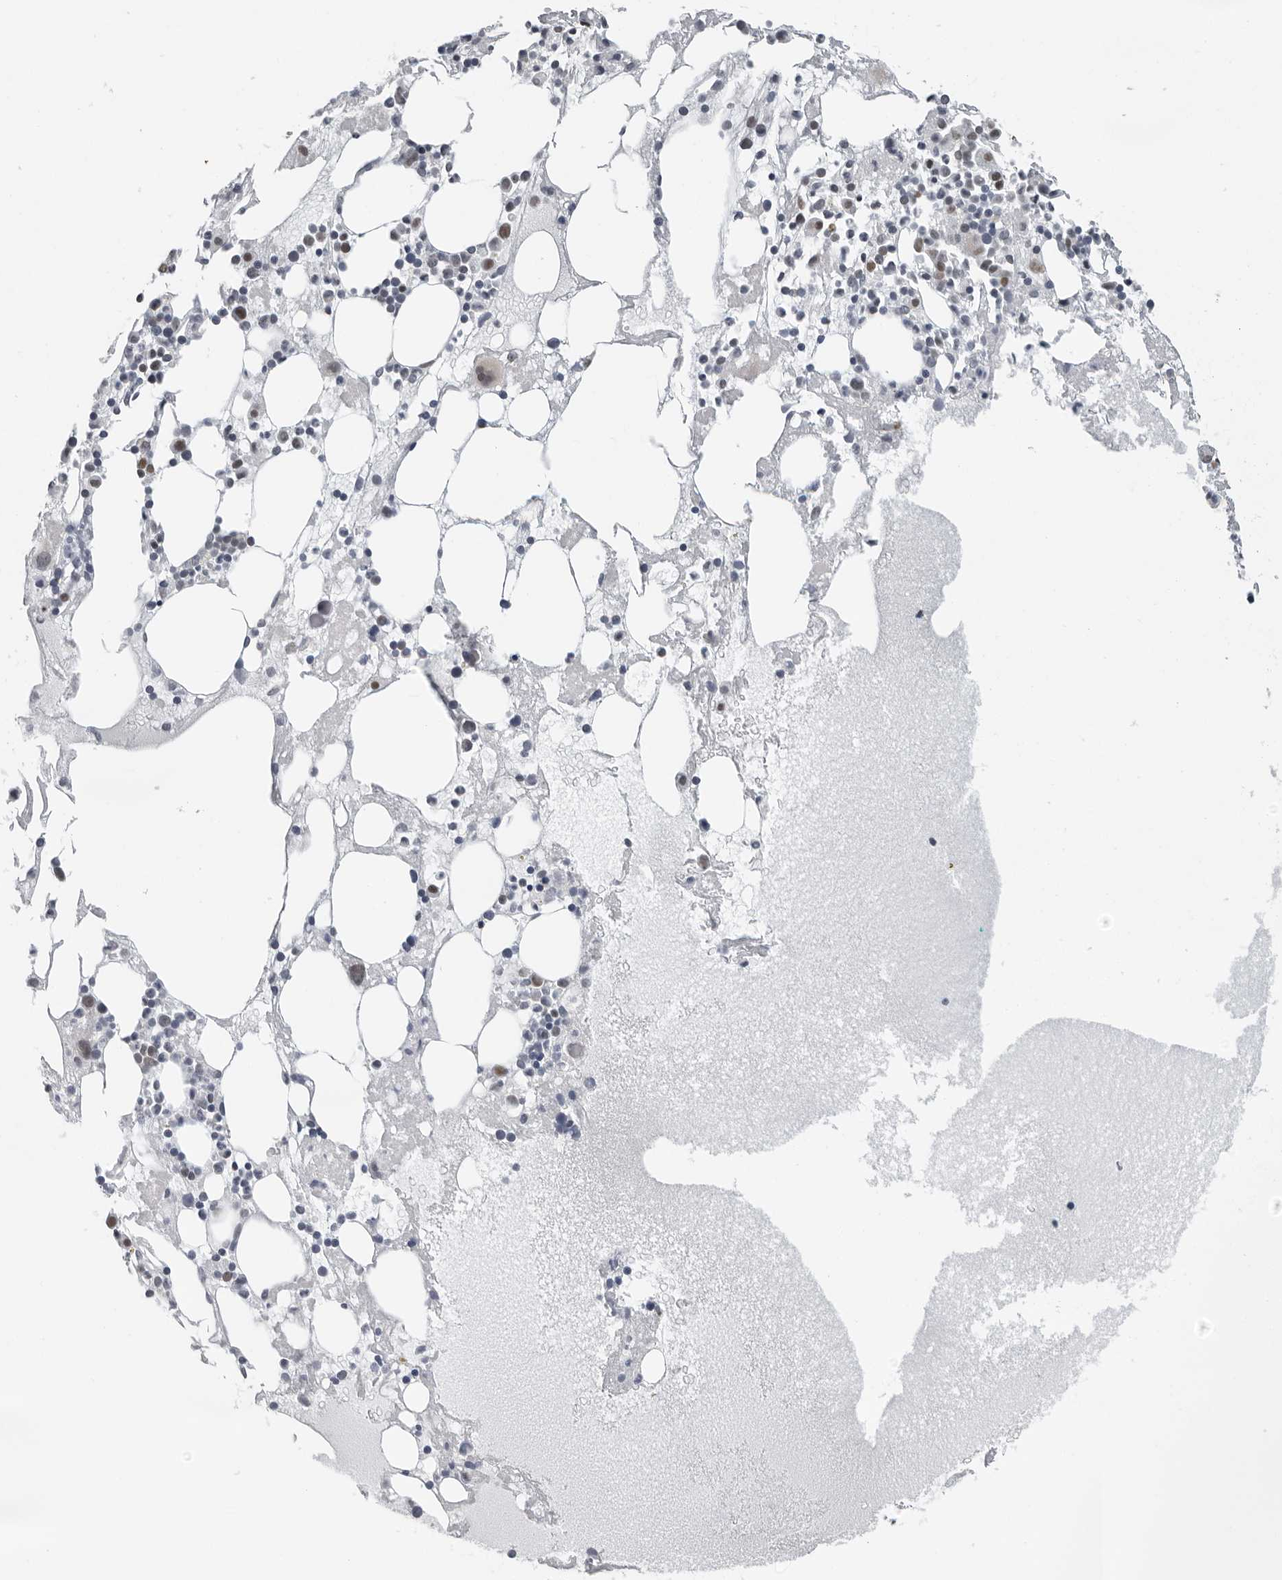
{"staining": {"intensity": "moderate", "quantity": "<25%", "location": "nuclear"}, "tissue": "bone marrow", "cell_type": "Hematopoietic cells", "image_type": "normal", "snomed": [{"axis": "morphology", "description": "Normal tissue, NOS"}, {"axis": "topography", "description": "Bone marrow"}], "caption": "A photomicrograph showing moderate nuclear positivity in approximately <25% of hematopoietic cells in normal bone marrow, as visualized by brown immunohistochemical staining.", "gene": "PPP1R42", "patient": {"sex": "female", "age": 52}}